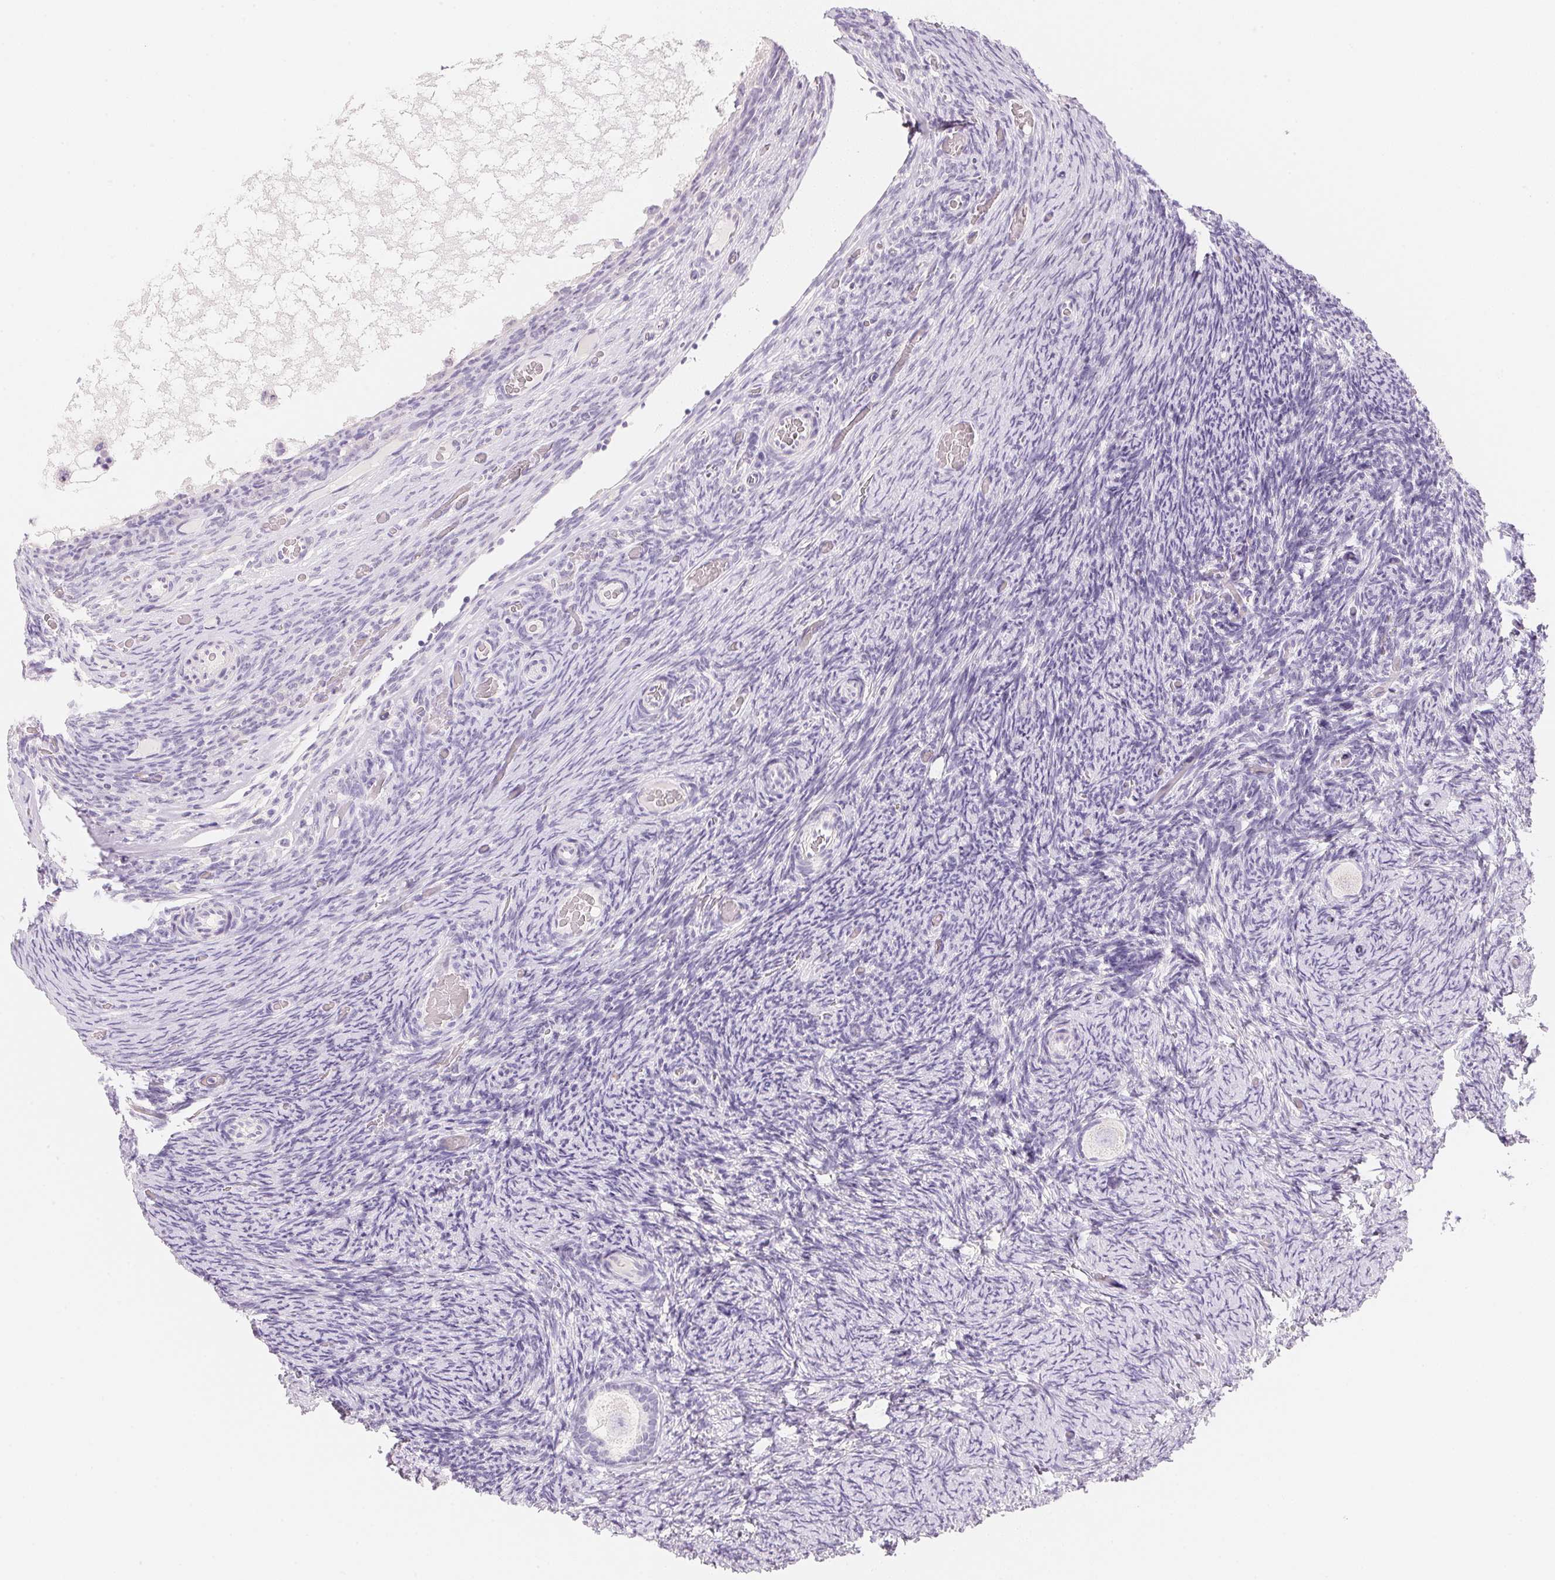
{"staining": {"intensity": "negative", "quantity": "none", "location": "none"}, "tissue": "ovary", "cell_type": "Follicle cells", "image_type": "normal", "snomed": [{"axis": "morphology", "description": "Normal tissue, NOS"}, {"axis": "topography", "description": "Ovary"}], "caption": "Immunohistochemical staining of normal ovary exhibits no significant positivity in follicle cells.", "gene": "ACP3", "patient": {"sex": "female", "age": 34}}